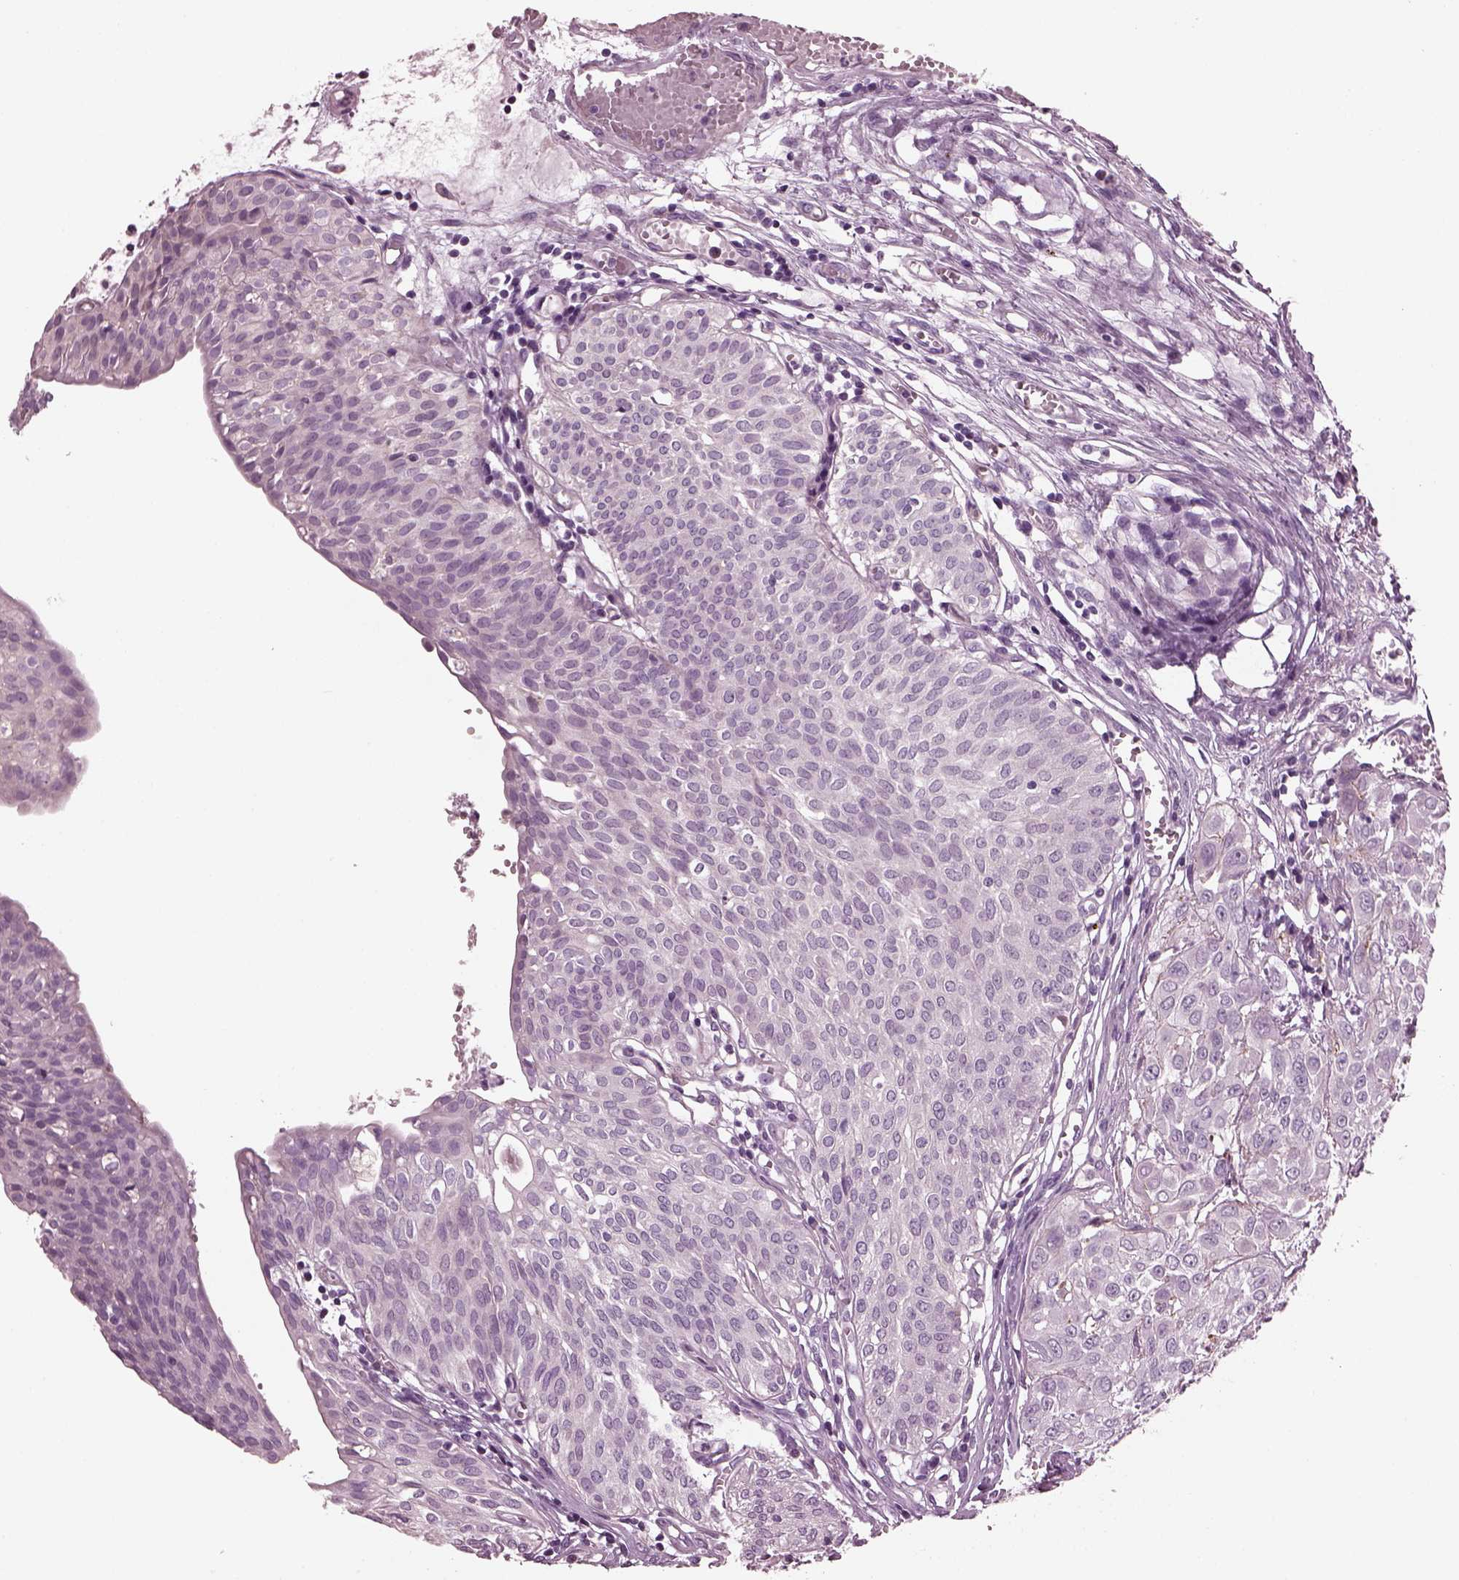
{"staining": {"intensity": "negative", "quantity": "none", "location": "none"}, "tissue": "urothelial cancer", "cell_type": "Tumor cells", "image_type": "cancer", "snomed": [{"axis": "morphology", "description": "Urothelial carcinoma, High grade"}, {"axis": "topography", "description": "Urinary bladder"}], "caption": "IHC photomicrograph of neoplastic tissue: urothelial carcinoma (high-grade) stained with DAB shows no significant protein staining in tumor cells.", "gene": "GDF11", "patient": {"sex": "male", "age": 57}}